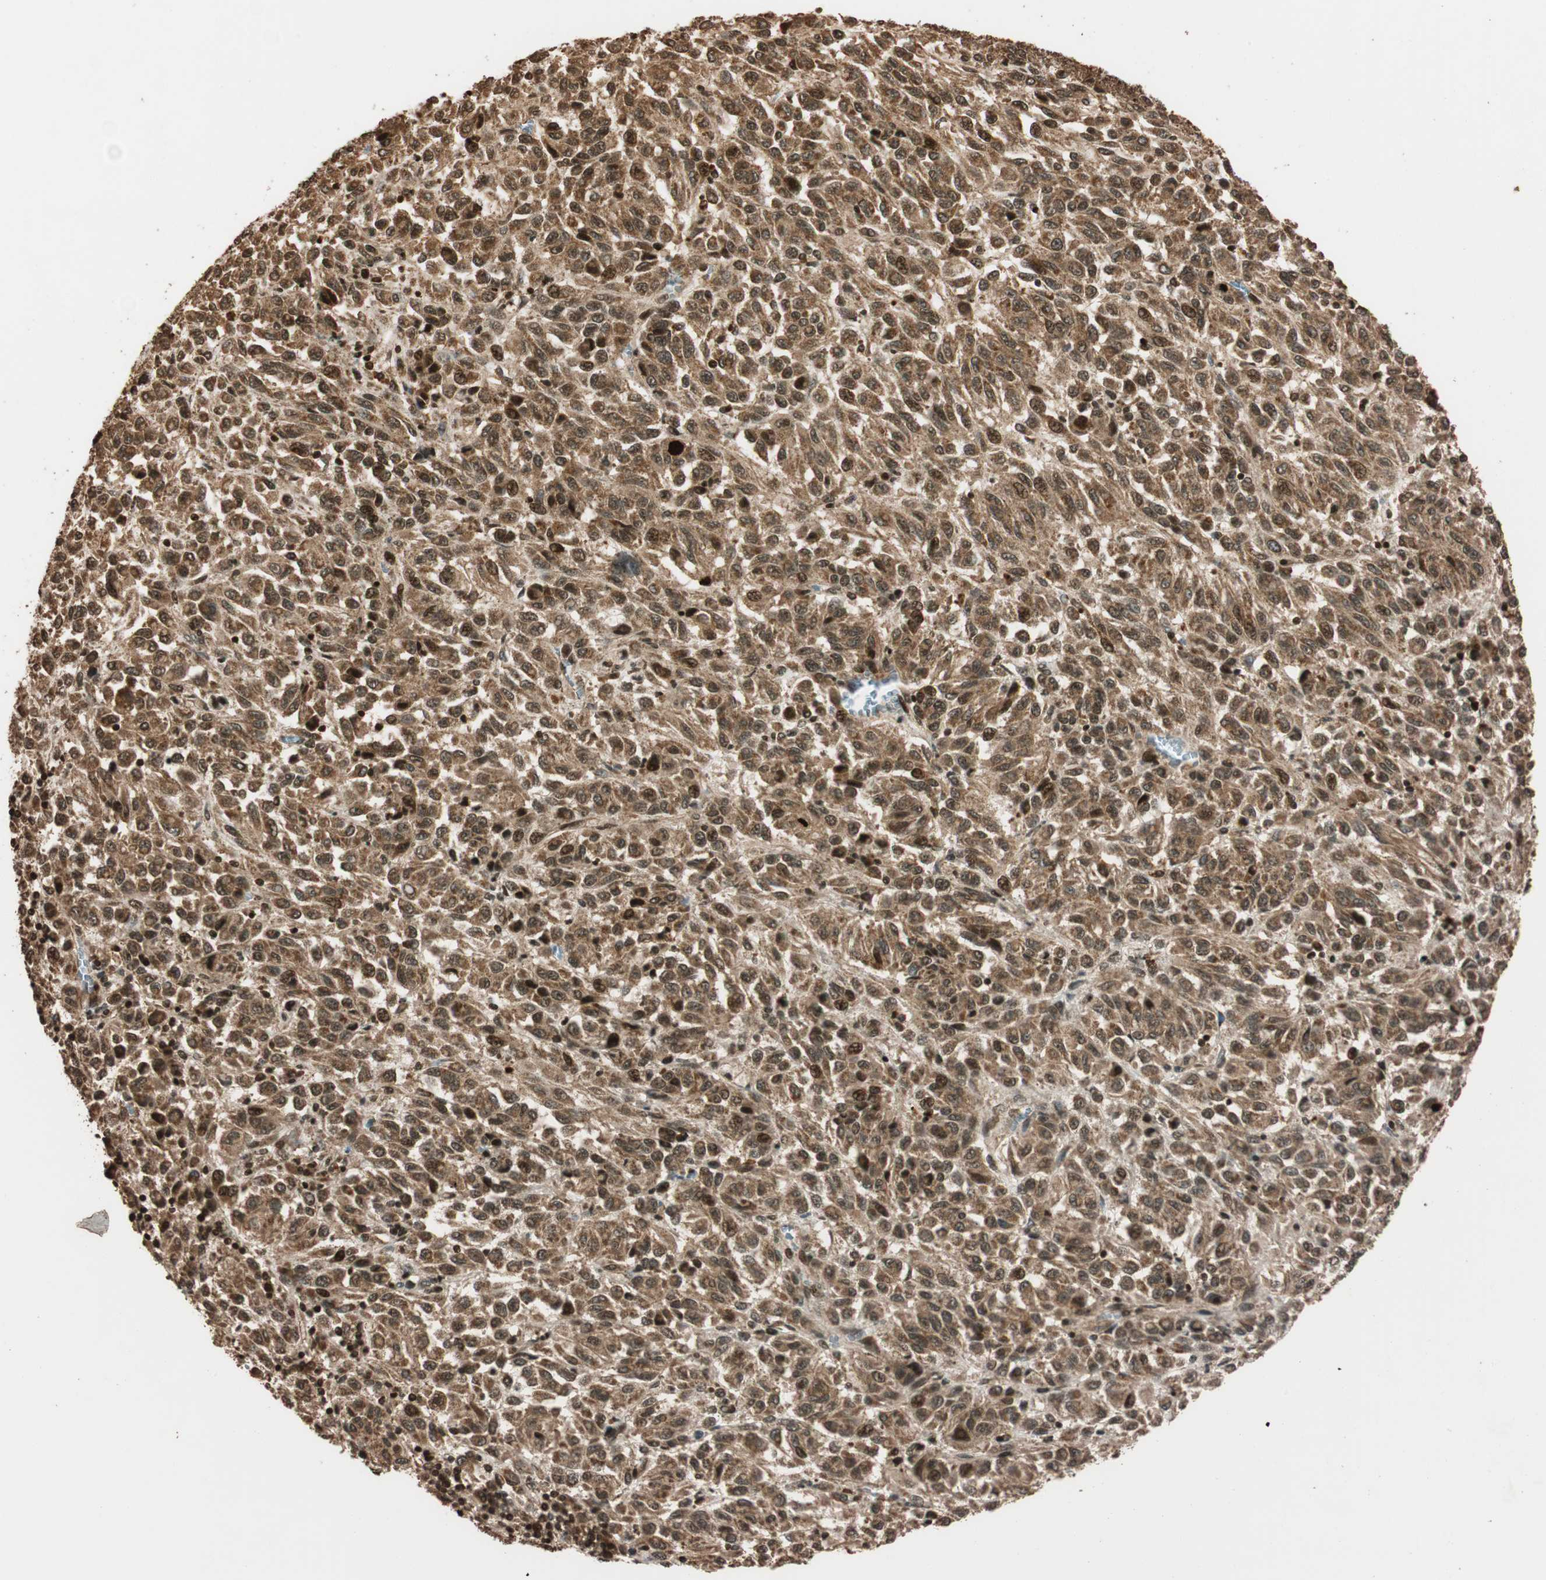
{"staining": {"intensity": "moderate", "quantity": ">75%", "location": "cytoplasmic/membranous,nuclear"}, "tissue": "melanoma", "cell_type": "Tumor cells", "image_type": "cancer", "snomed": [{"axis": "morphology", "description": "Malignant melanoma, Metastatic site"}, {"axis": "topography", "description": "Lung"}], "caption": "A brown stain labels moderate cytoplasmic/membranous and nuclear positivity of a protein in human melanoma tumor cells.", "gene": "ALKBH5", "patient": {"sex": "male", "age": 64}}